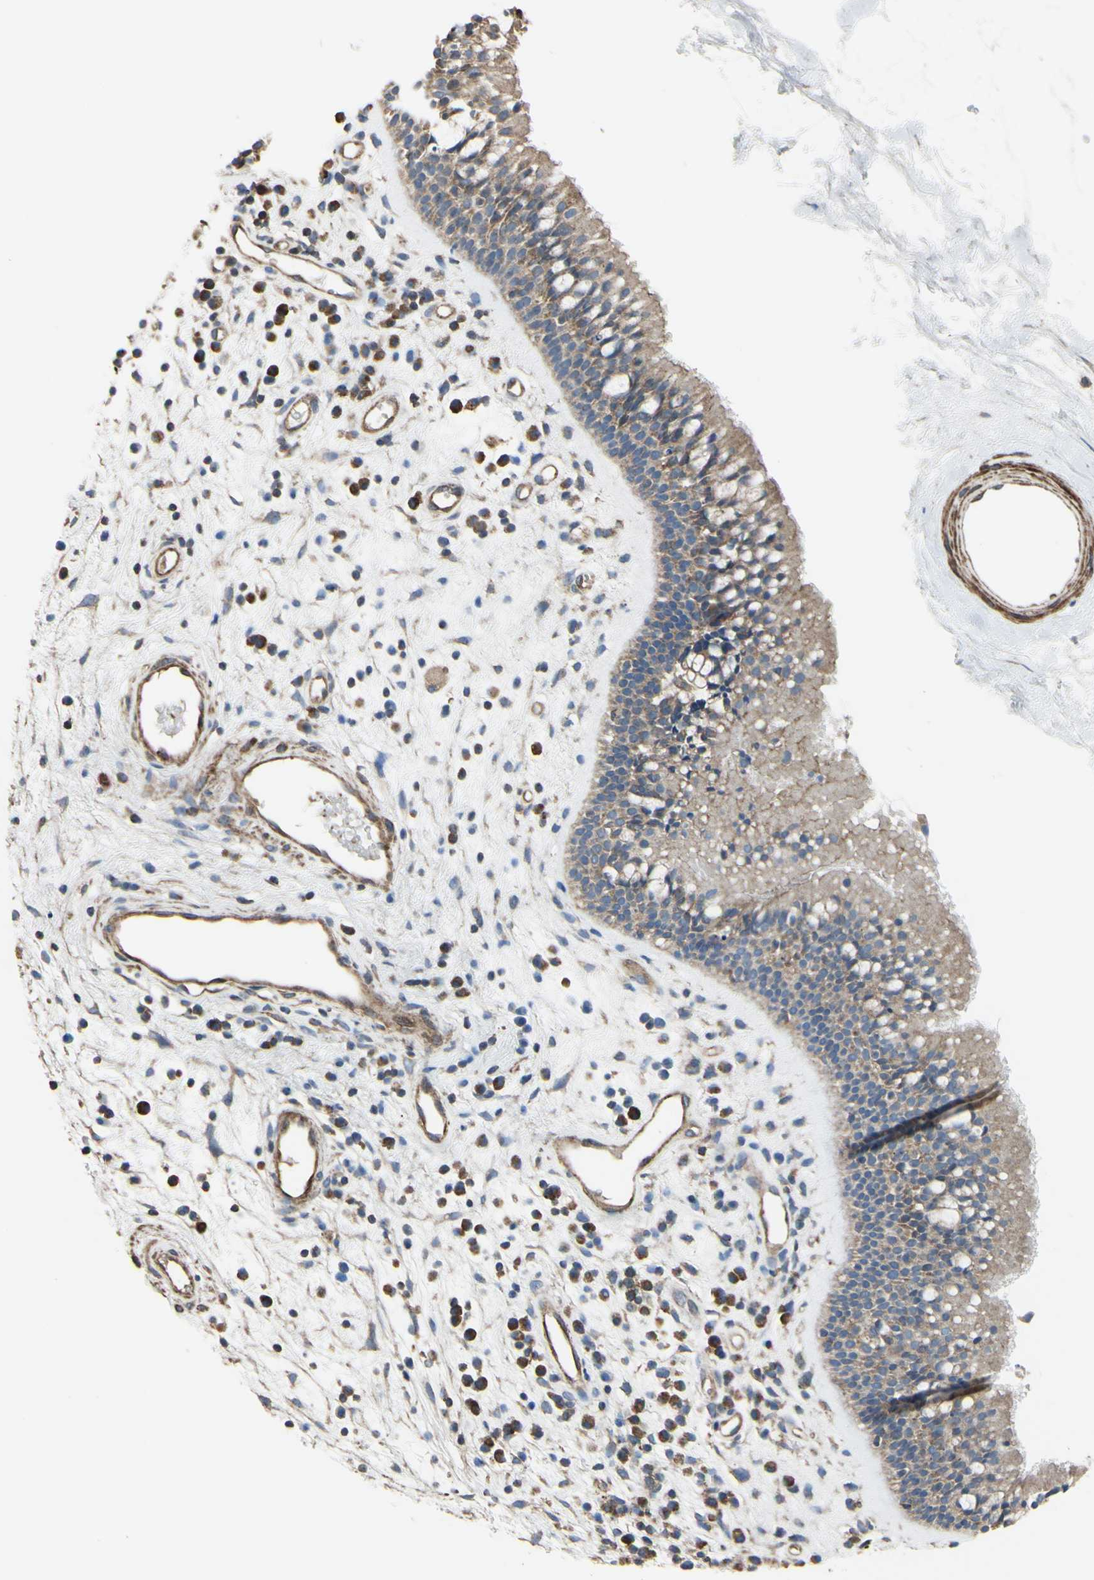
{"staining": {"intensity": "weak", "quantity": ">75%", "location": "cytoplasmic/membranous"}, "tissue": "nasopharynx", "cell_type": "Respiratory epithelial cells", "image_type": "normal", "snomed": [{"axis": "morphology", "description": "Normal tissue, NOS"}, {"axis": "morphology", "description": "Inflammation, NOS"}, {"axis": "topography", "description": "Nasopharynx"}], "caption": "DAB (3,3'-diaminobenzidine) immunohistochemical staining of benign human nasopharynx shows weak cytoplasmic/membranous protein expression in about >75% of respiratory epithelial cells.", "gene": "BECN1", "patient": {"sex": "male", "age": 48}}